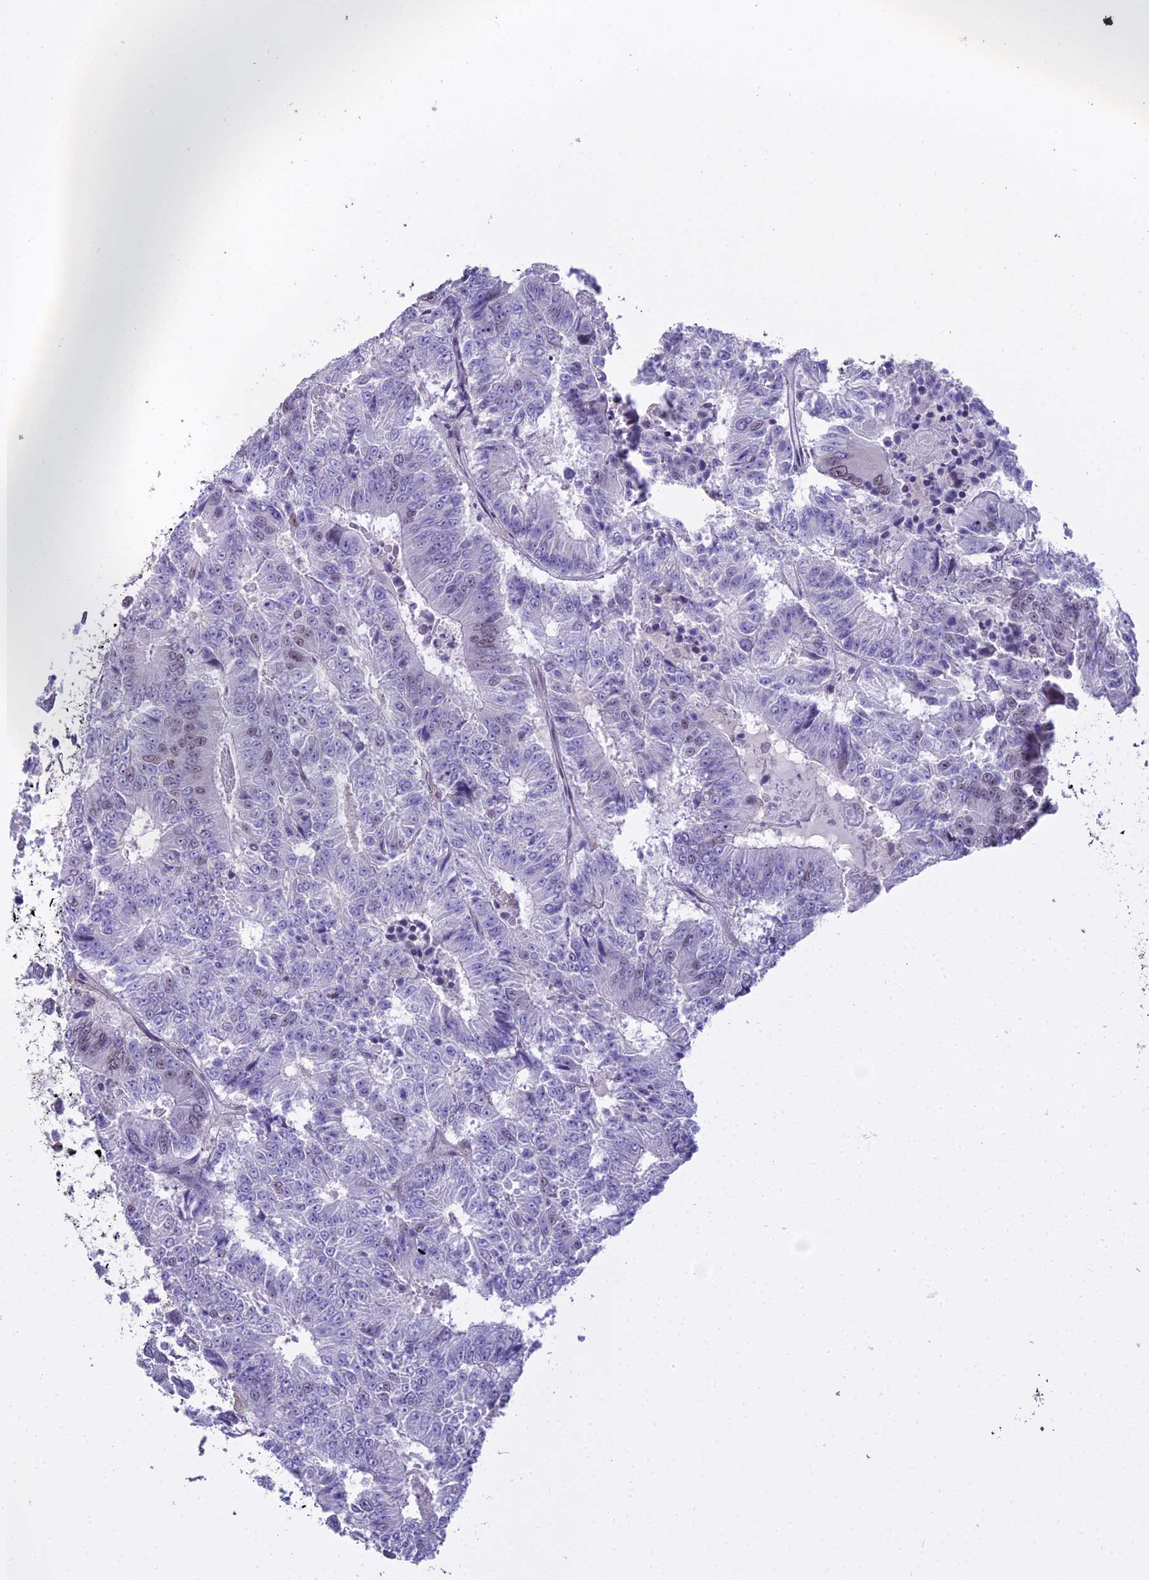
{"staining": {"intensity": "weak", "quantity": "25%-75%", "location": "nuclear"}, "tissue": "colorectal cancer", "cell_type": "Tumor cells", "image_type": "cancer", "snomed": [{"axis": "morphology", "description": "Adenocarcinoma, NOS"}, {"axis": "topography", "description": "Colon"}], "caption": "A brown stain shows weak nuclear expression of a protein in colorectal cancer (adenocarcinoma) tumor cells.", "gene": "BLNK", "patient": {"sex": "male", "age": 83}}